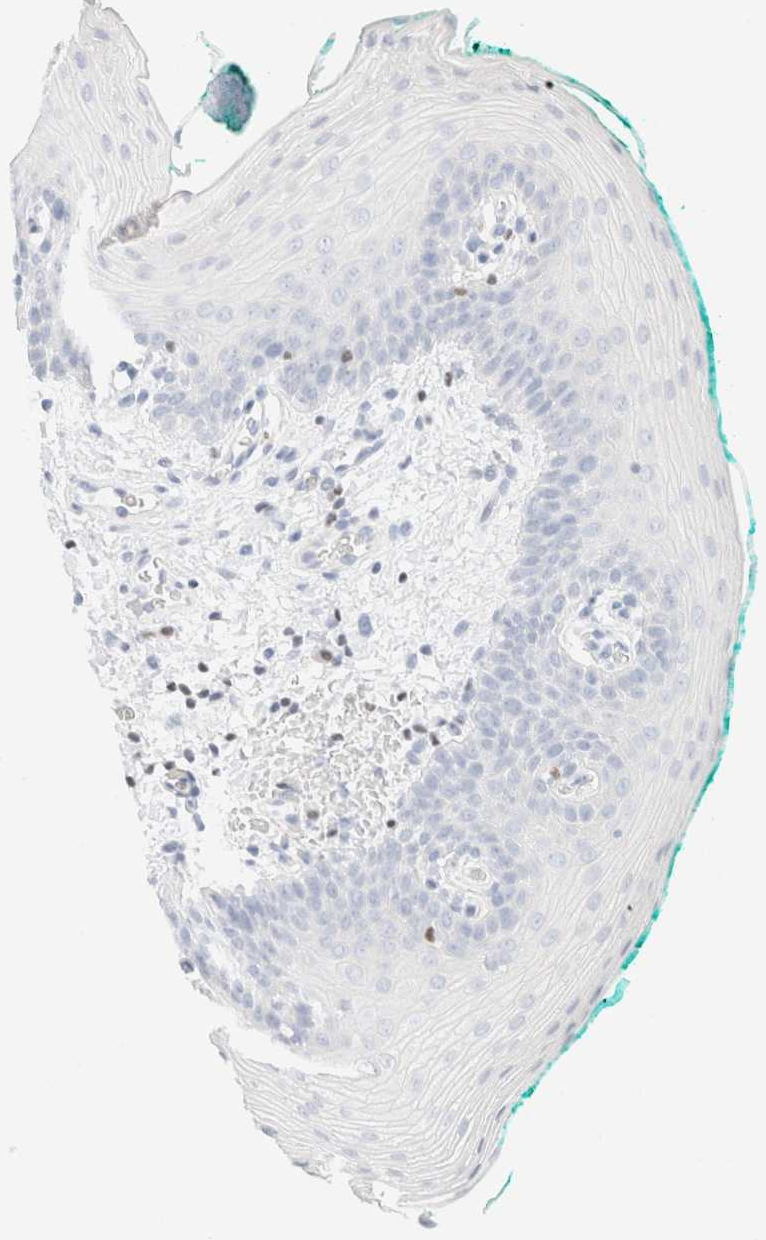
{"staining": {"intensity": "negative", "quantity": "none", "location": "none"}, "tissue": "oral mucosa", "cell_type": "Squamous epithelial cells", "image_type": "normal", "snomed": [{"axis": "morphology", "description": "Normal tissue, NOS"}, {"axis": "topography", "description": "Oral tissue"}], "caption": "A micrograph of oral mucosa stained for a protein demonstrates no brown staining in squamous epithelial cells. The staining was performed using DAB (3,3'-diaminobenzidine) to visualize the protein expression in brown, while the nuclei were stained in blue with hematoxylin (Magnification: 20x).", "gene": "IKZF3", "patient": {"sex": "male", "age": 58}}